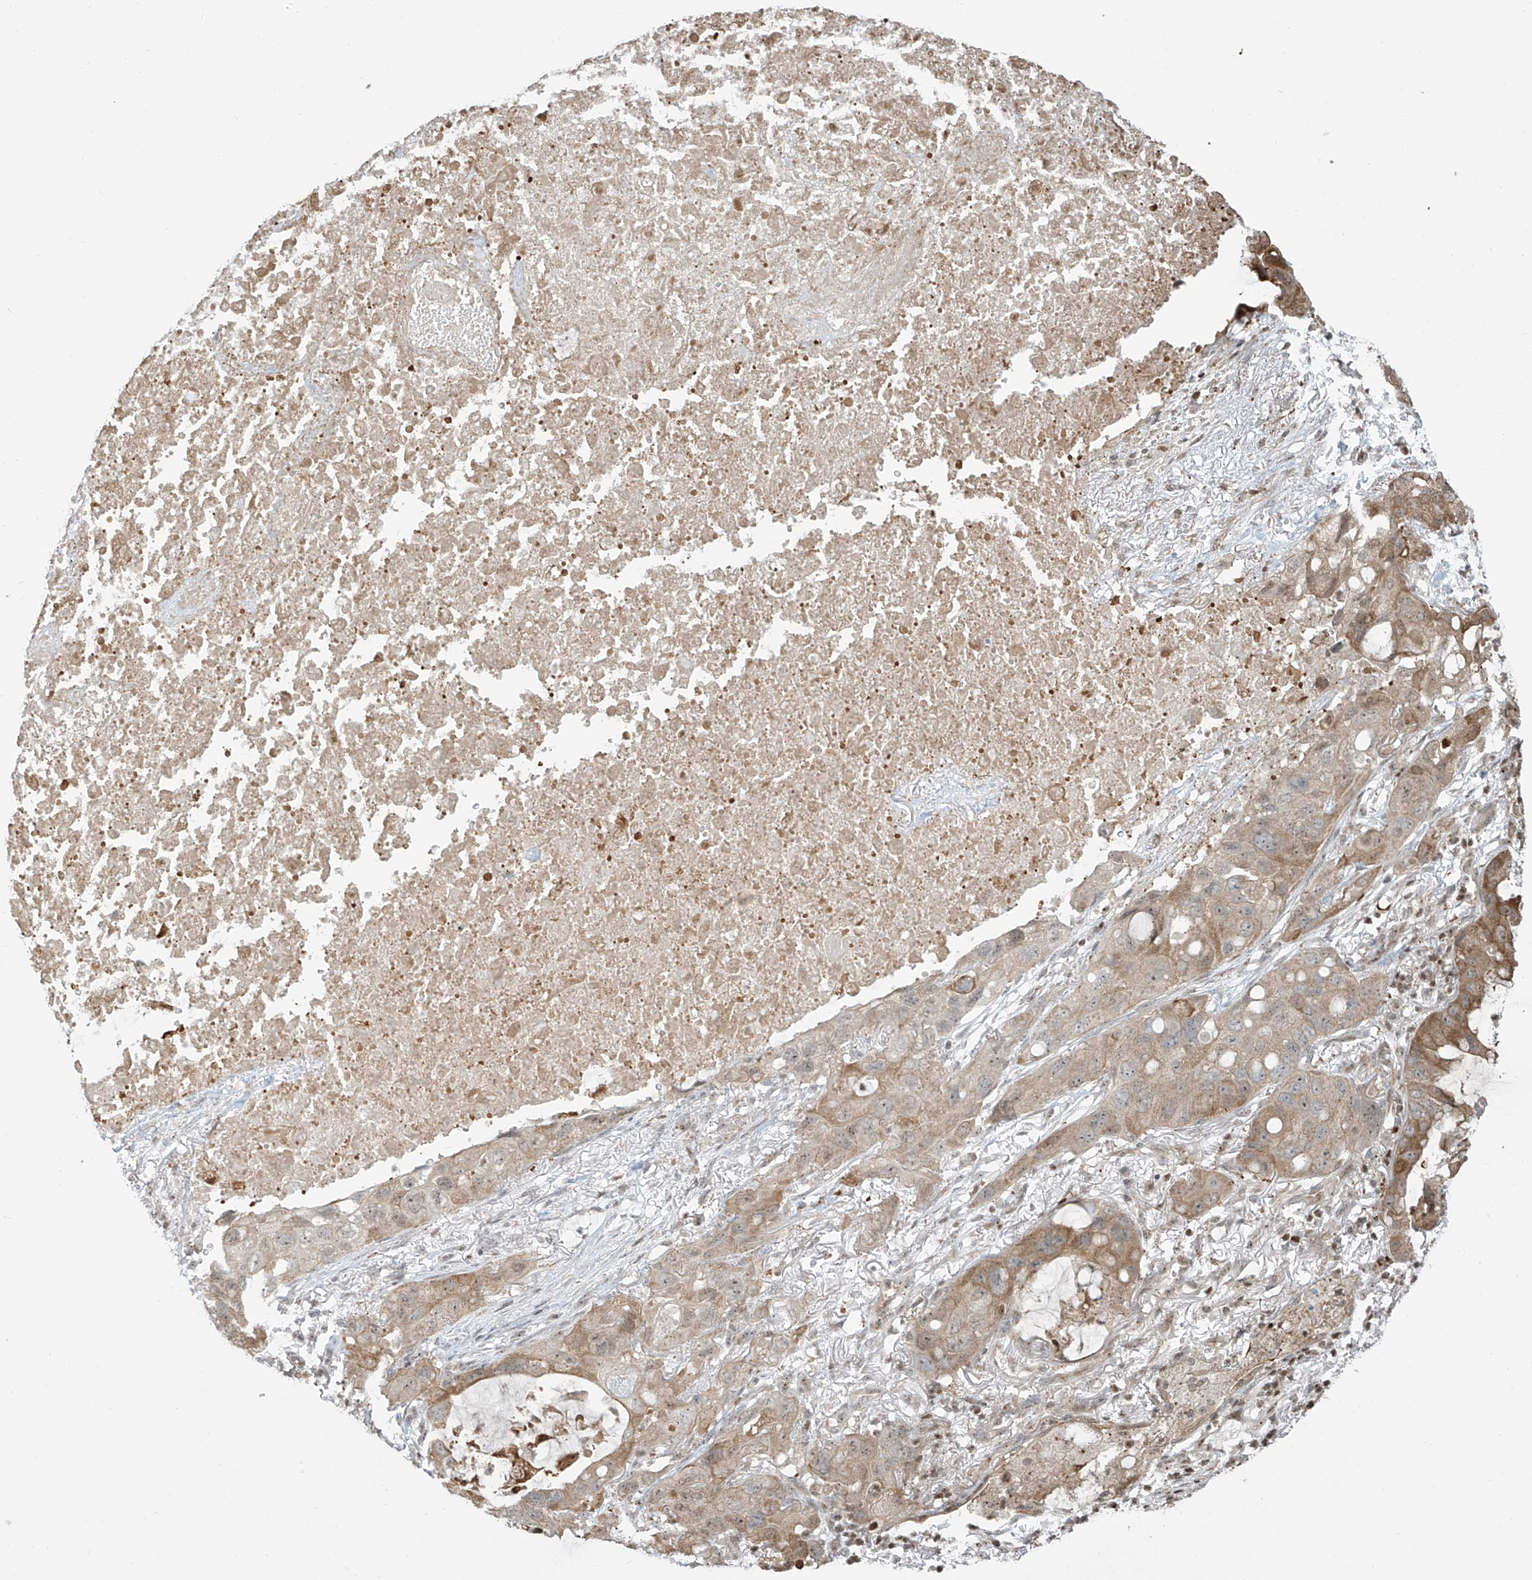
{"staining": {"intensity": "moderate", "quantity": "25%-75%", "location": "cytoplasmic/membranous"}, "tissue": "lung cancer", "cell_type": "Tumor cells", "image_type": "cancer", "snomed": [{"axis": "morphology", "description": "Squamous cell carcinoma, NOS"}, {"axis": "topography", "description": "Lung"}], "caption": "Immunohistochemical staining of lung cancer (squamous cell carcinoma) reveals medium levels of moderate cytoplasmic/membranous positivity in about 25%-75% of tumor cells. (Brightfield microscopy of DAB IHC at high magnification).", "gene": "VMP1", "patient": {"sex": "female", "age": 73}}